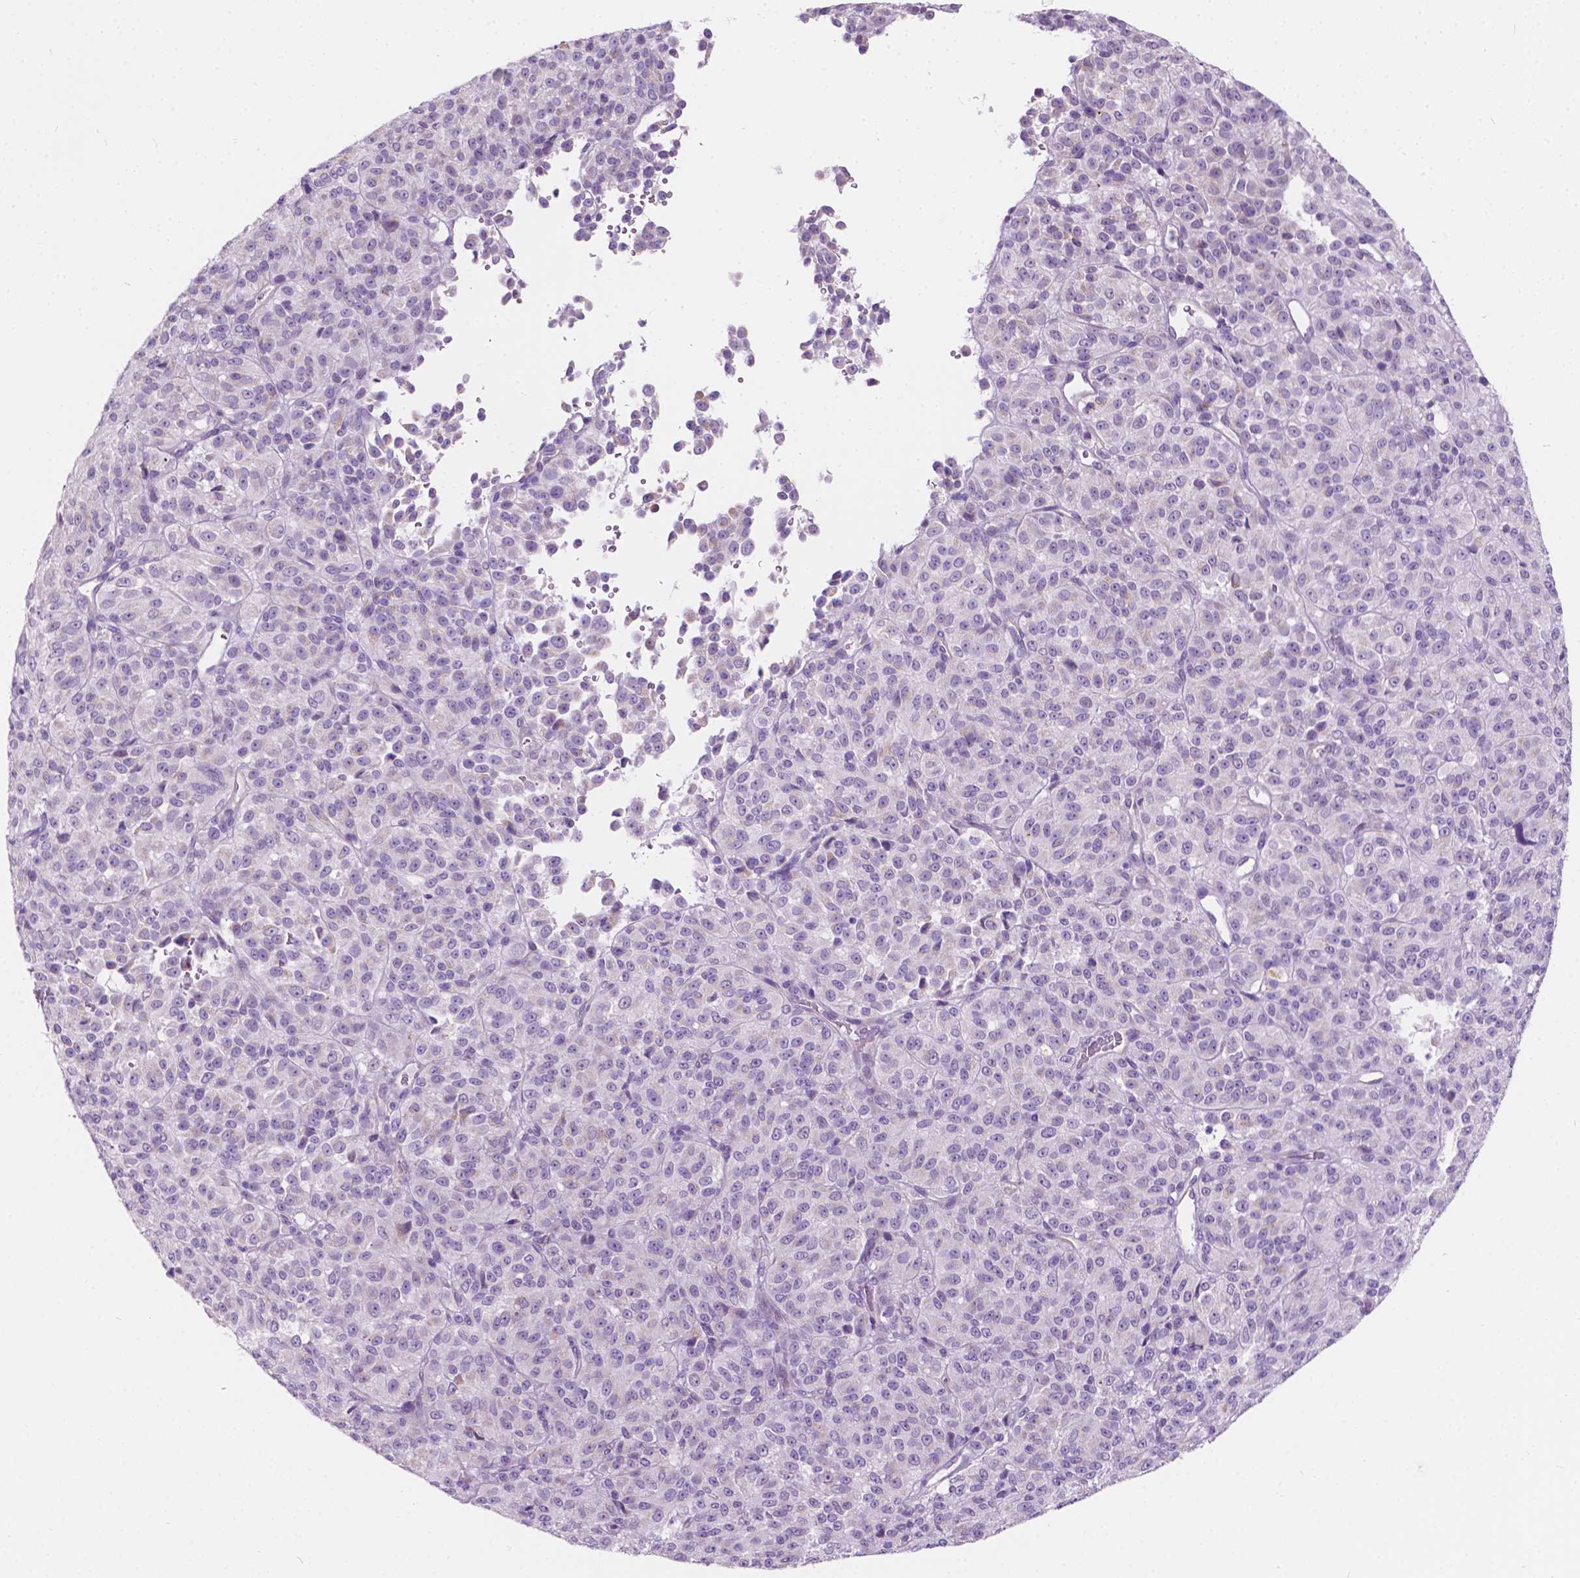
{"staining": {"intensity": "negative", "quantity": "none", "location": "none"}, "tissue": "melanoma", "cell_type": "Tumor cells", "image_type": "cancer", "snomed": [{"axis": "morphology", "description": "Malignant melanoma, Metastatic site"}, {"axis": "topography", "description": "Brain"}], "caption": "Malignant melanoma (metastatic site) was stained to show a protein in brown. There is no significant positivity in tumor cells. Nuclei are stained in blue.", "gene": "NOS1AP", "patient": {"sex": "female", "age": 56}}